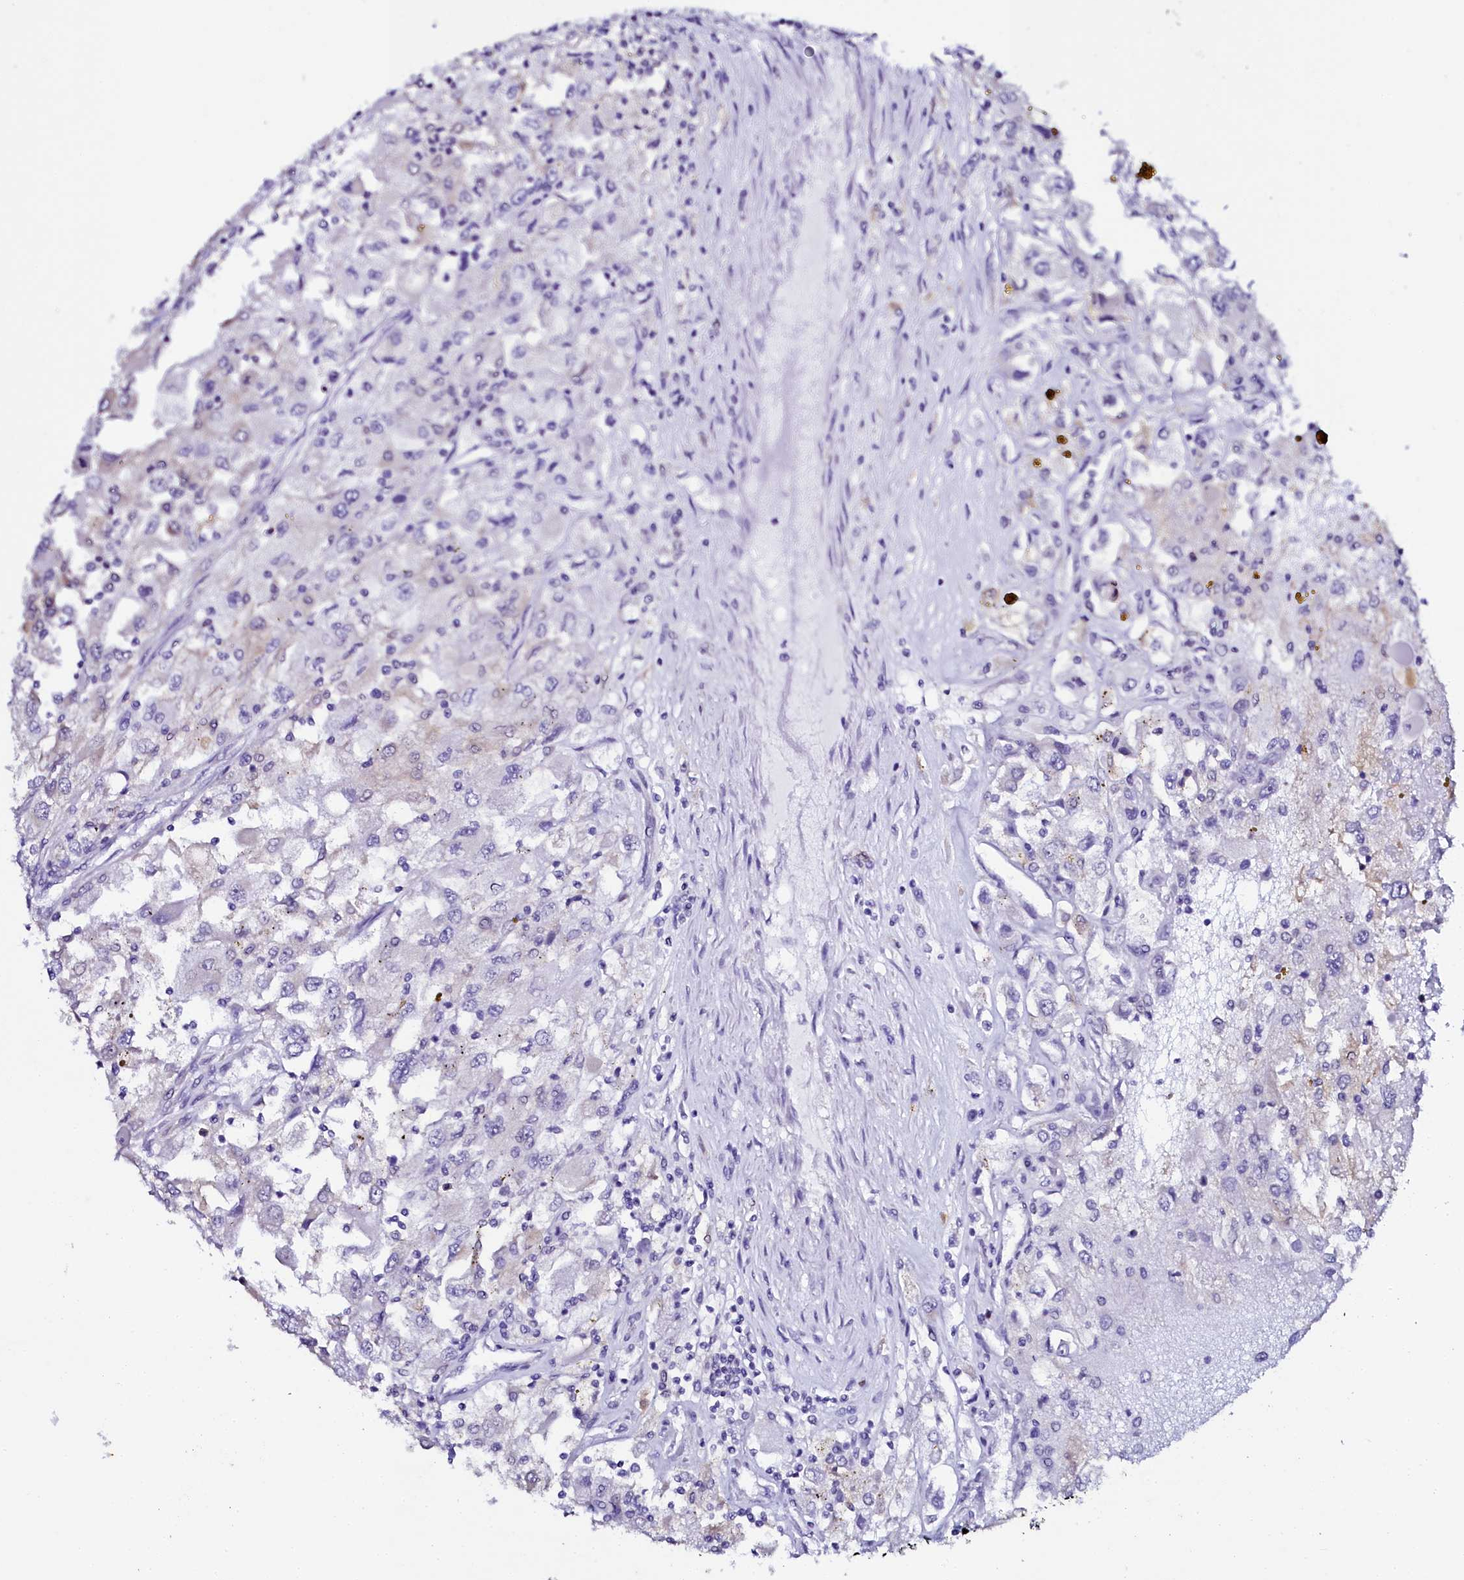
{"staining": {"intensity": "negative", "quantity": "none", "location": "none"}, "tissue": "renal cancer", "cell_type": "Tumor cells", "image_type": "cancer", "snomed": [{"axis": "morphology", "description": "Adenocarcinoma, NOS"}, {"axis": "topography", "description": "Kidney"}], "caption": "IHC micrograph of neoplastic tissue: human renal cancer (adenocarcinoma) stained with DAB (3,3'-diaminobenzidine) shows no significant protein staining in tumor cells.", "gene": "SORD", "patient": {"sex": "female", "age": 52}}